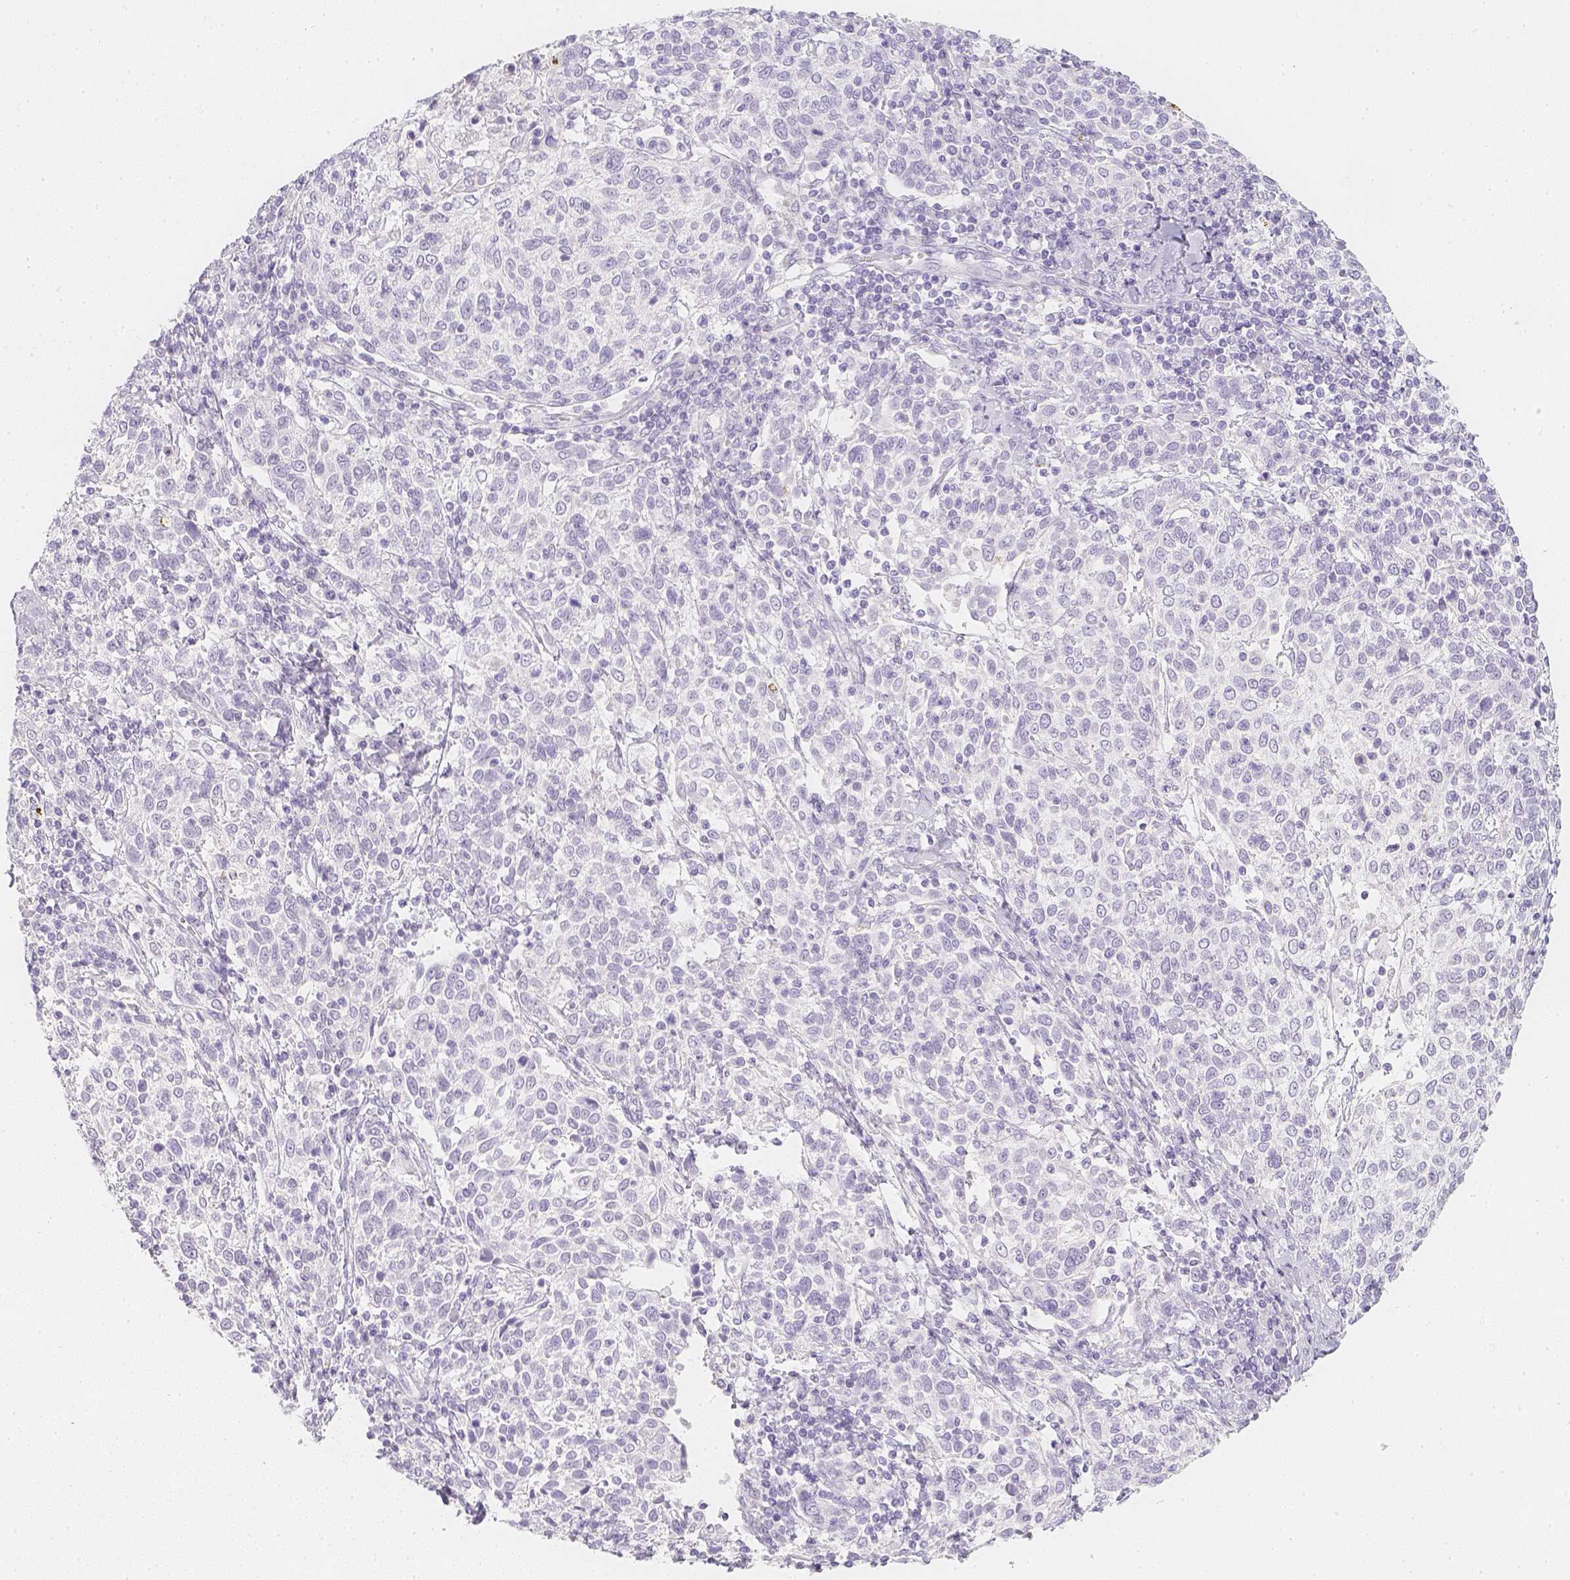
{"staining": {"intensity": "negative", "quantity": "none", "location": "none"}, "tissue": "cervical cancer", "cell_type": "Tumor cells", "image_type": "cancer", "snomed": [{"axis": "morphology", "description": "Squamous cell carcinoma, NOS"}, {"axis": "topography", "description": "Cervix"}], "caption": "Tumor cells are negative for brown protein staining in cervical squamous cell carcinoma.", "gene": "SLC18A1", "patient": {"sex": "female", "age": 61}}